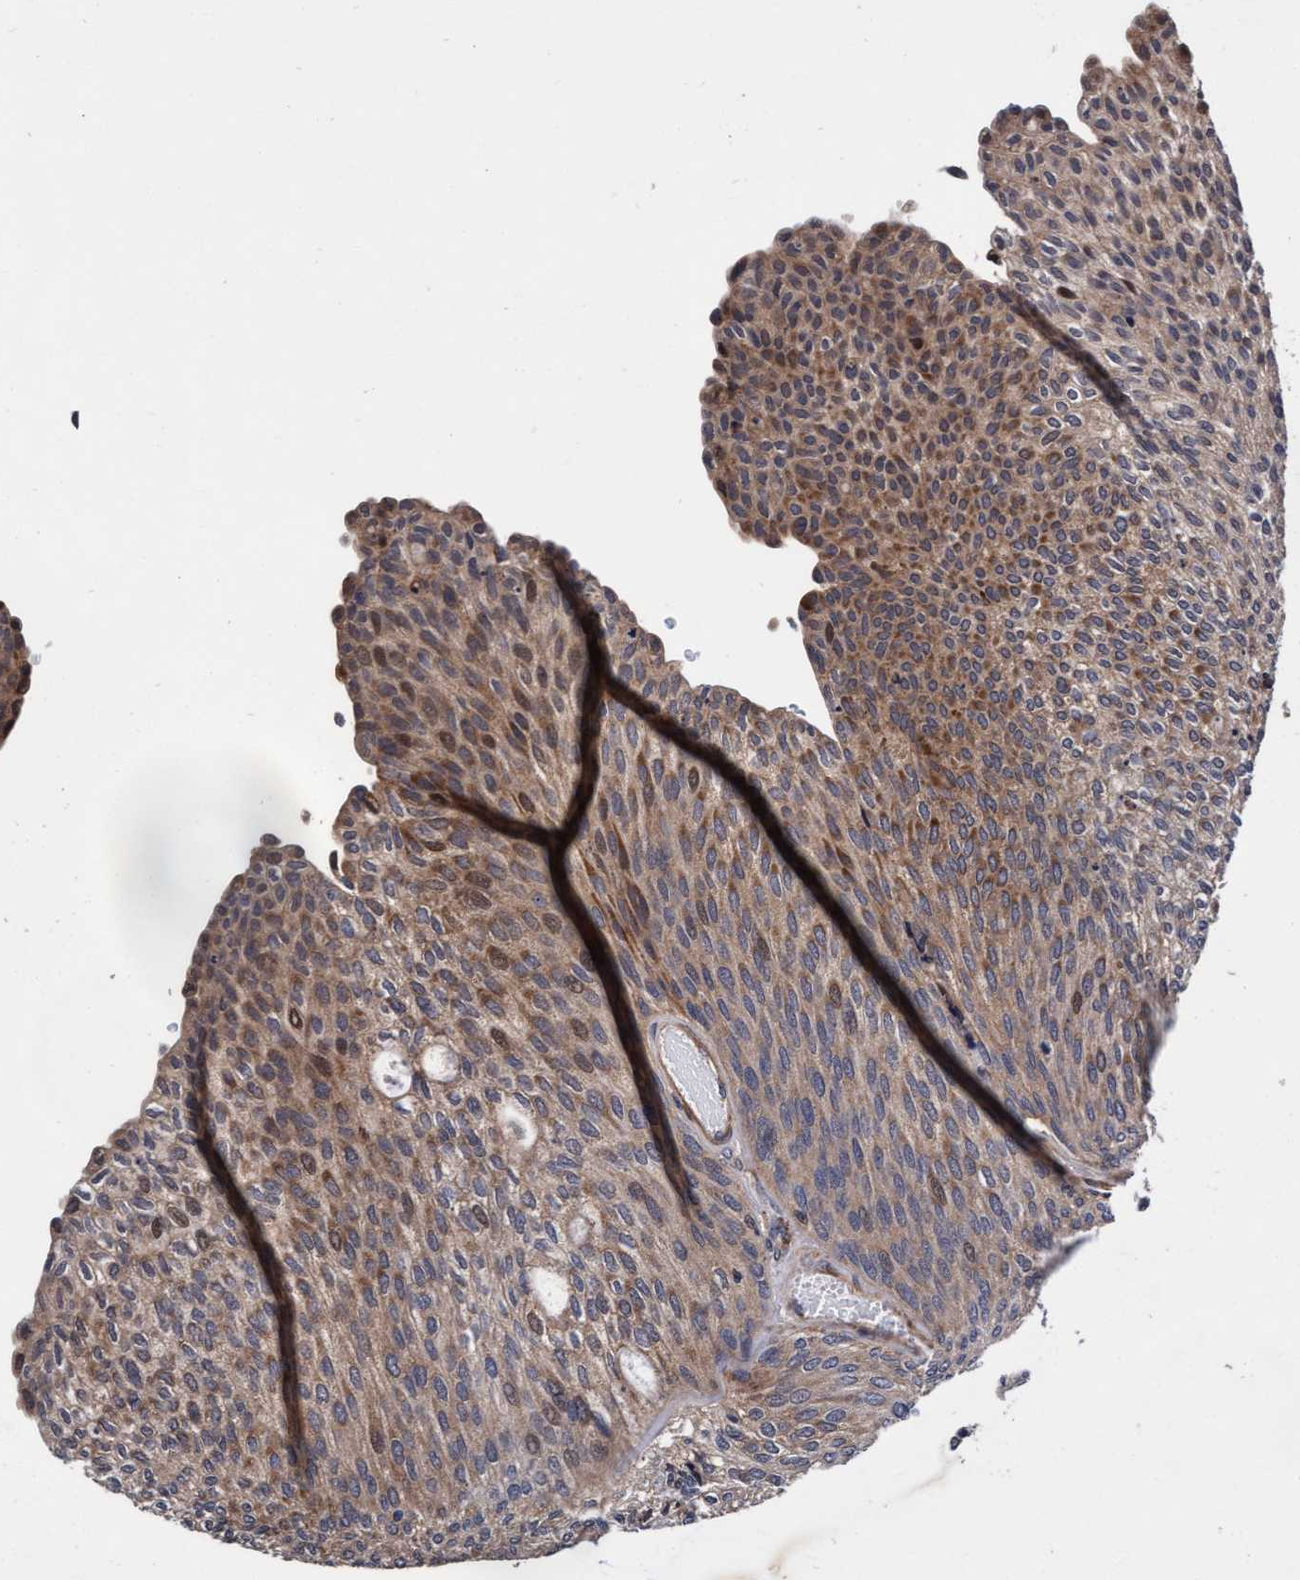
{"staining": {"intensity": "moderate", "quantity": "25%-75%", "location": "cytoplasmic/membranous"}, "tissue": "urothelial cancer", "cell_type": "Tumor cells", "image_type": "cancer", "snomed": [{"axis": "morphology", "description": "Urothelial carcinoma, Low grade"}, {"axis": "topography", "description": "Urinary bladder"}], "caption": "A histopathology image of urothelial carcinoma (low-grade) stained for a protein displays moderate cytoplasmic/membranous brown staining in tumor cells. (brown staining indicates protein expression, while blue staining denotes nuclei).", "gene": "EFCAB13", "patient": {"sex": "female", "age": 79}}